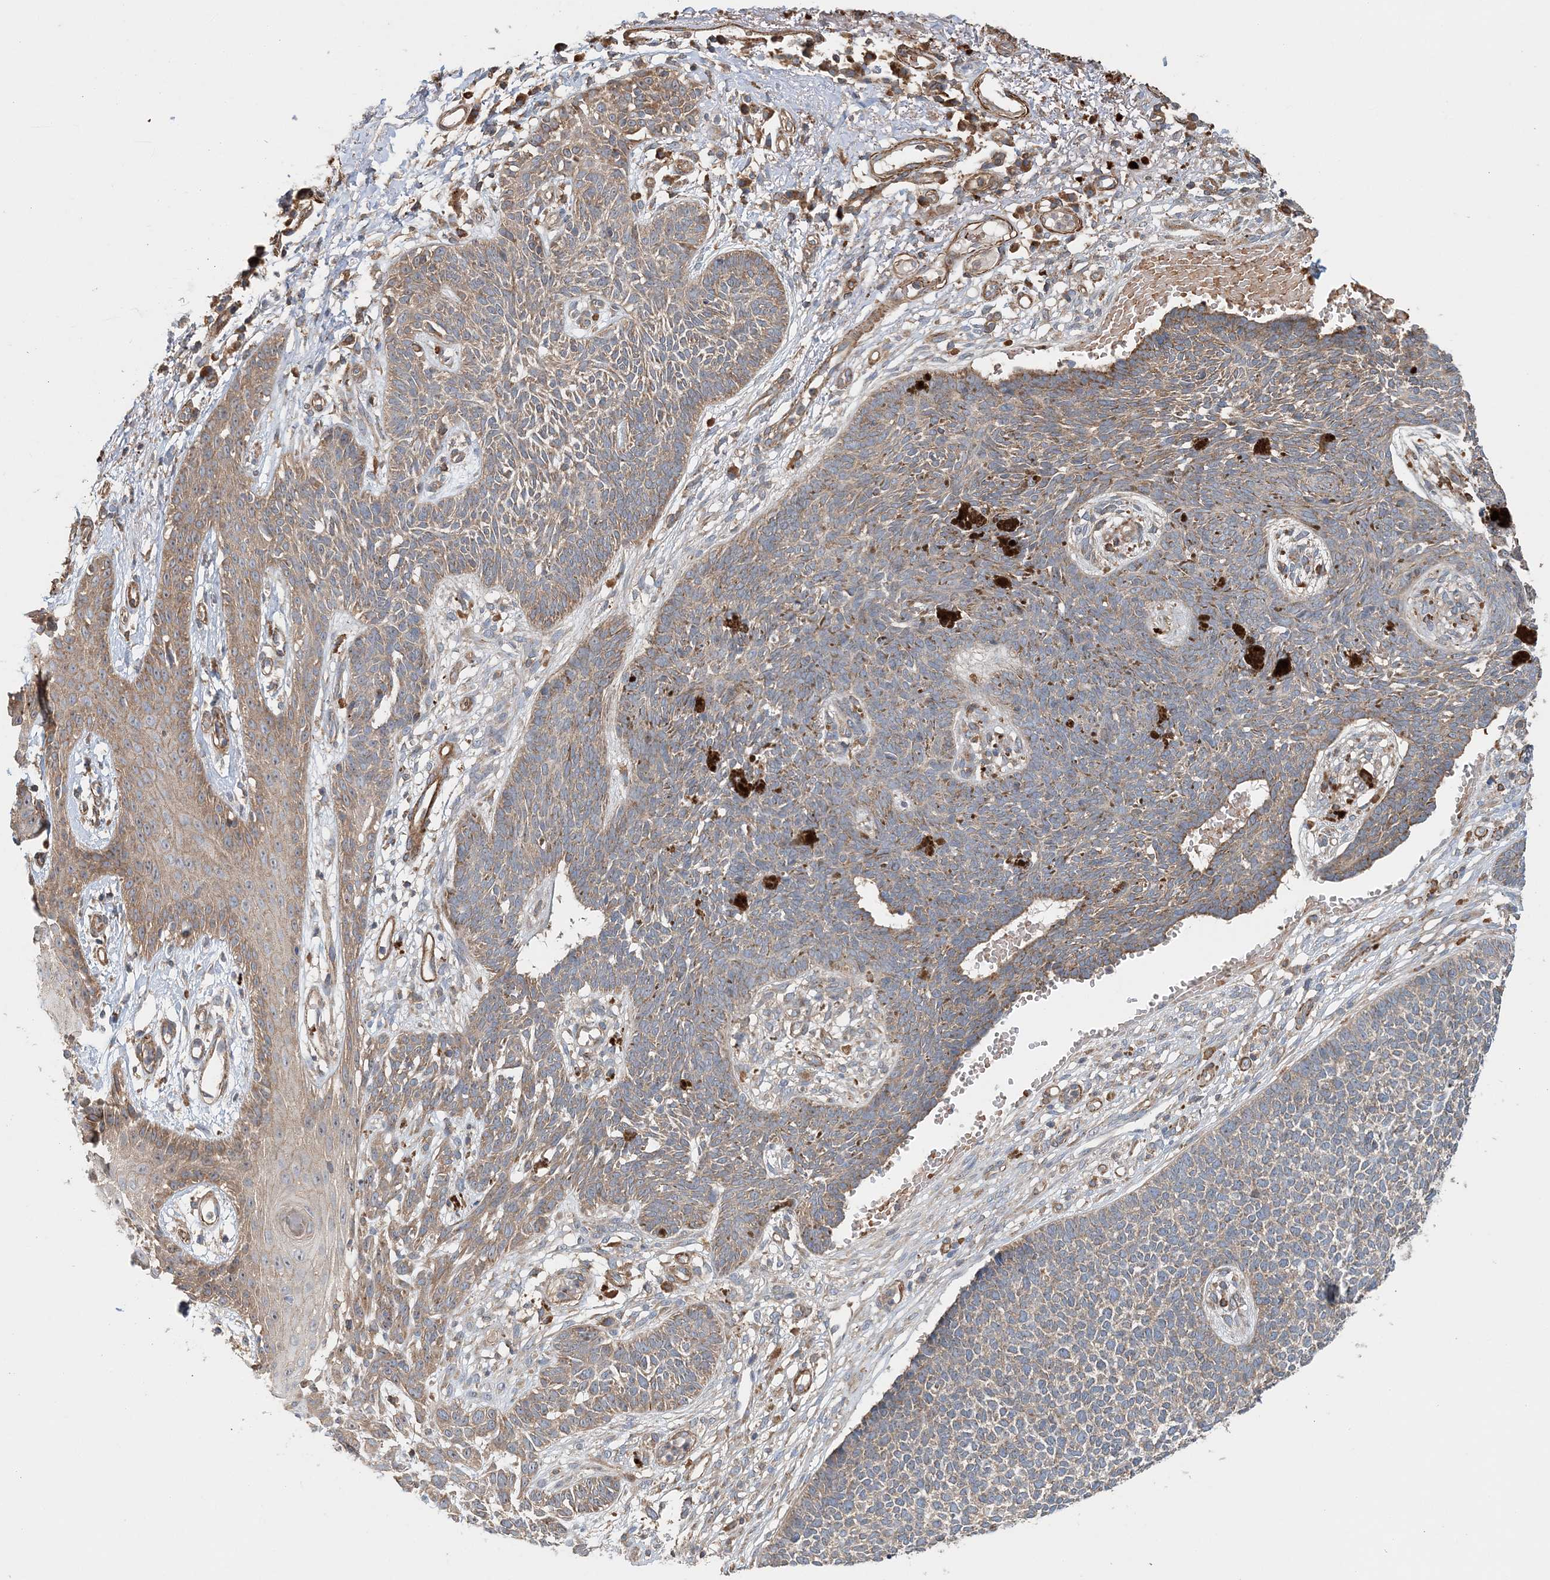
{"staining": {"intensity": "weak", "quantity": ">75%", "location": "cytoplasmic/membranous"}, "tissue": "skin cancer", "cell_type": "Tumor cells", "image_type": "cancer", "snomed": [{"axis": "morphology", "description": "Basal cell carcinoma"}, {"axis": "topography", "description": "Skin"}], "caption": "Skin basal cell carcinoma tissue reveals weak cytoplasmic/membranous expression in approximately >75% of tumor cells, visualized by immunohistochemistry.", "gene": "TTI1", "patient": {"sex": "female", "age": 84}}